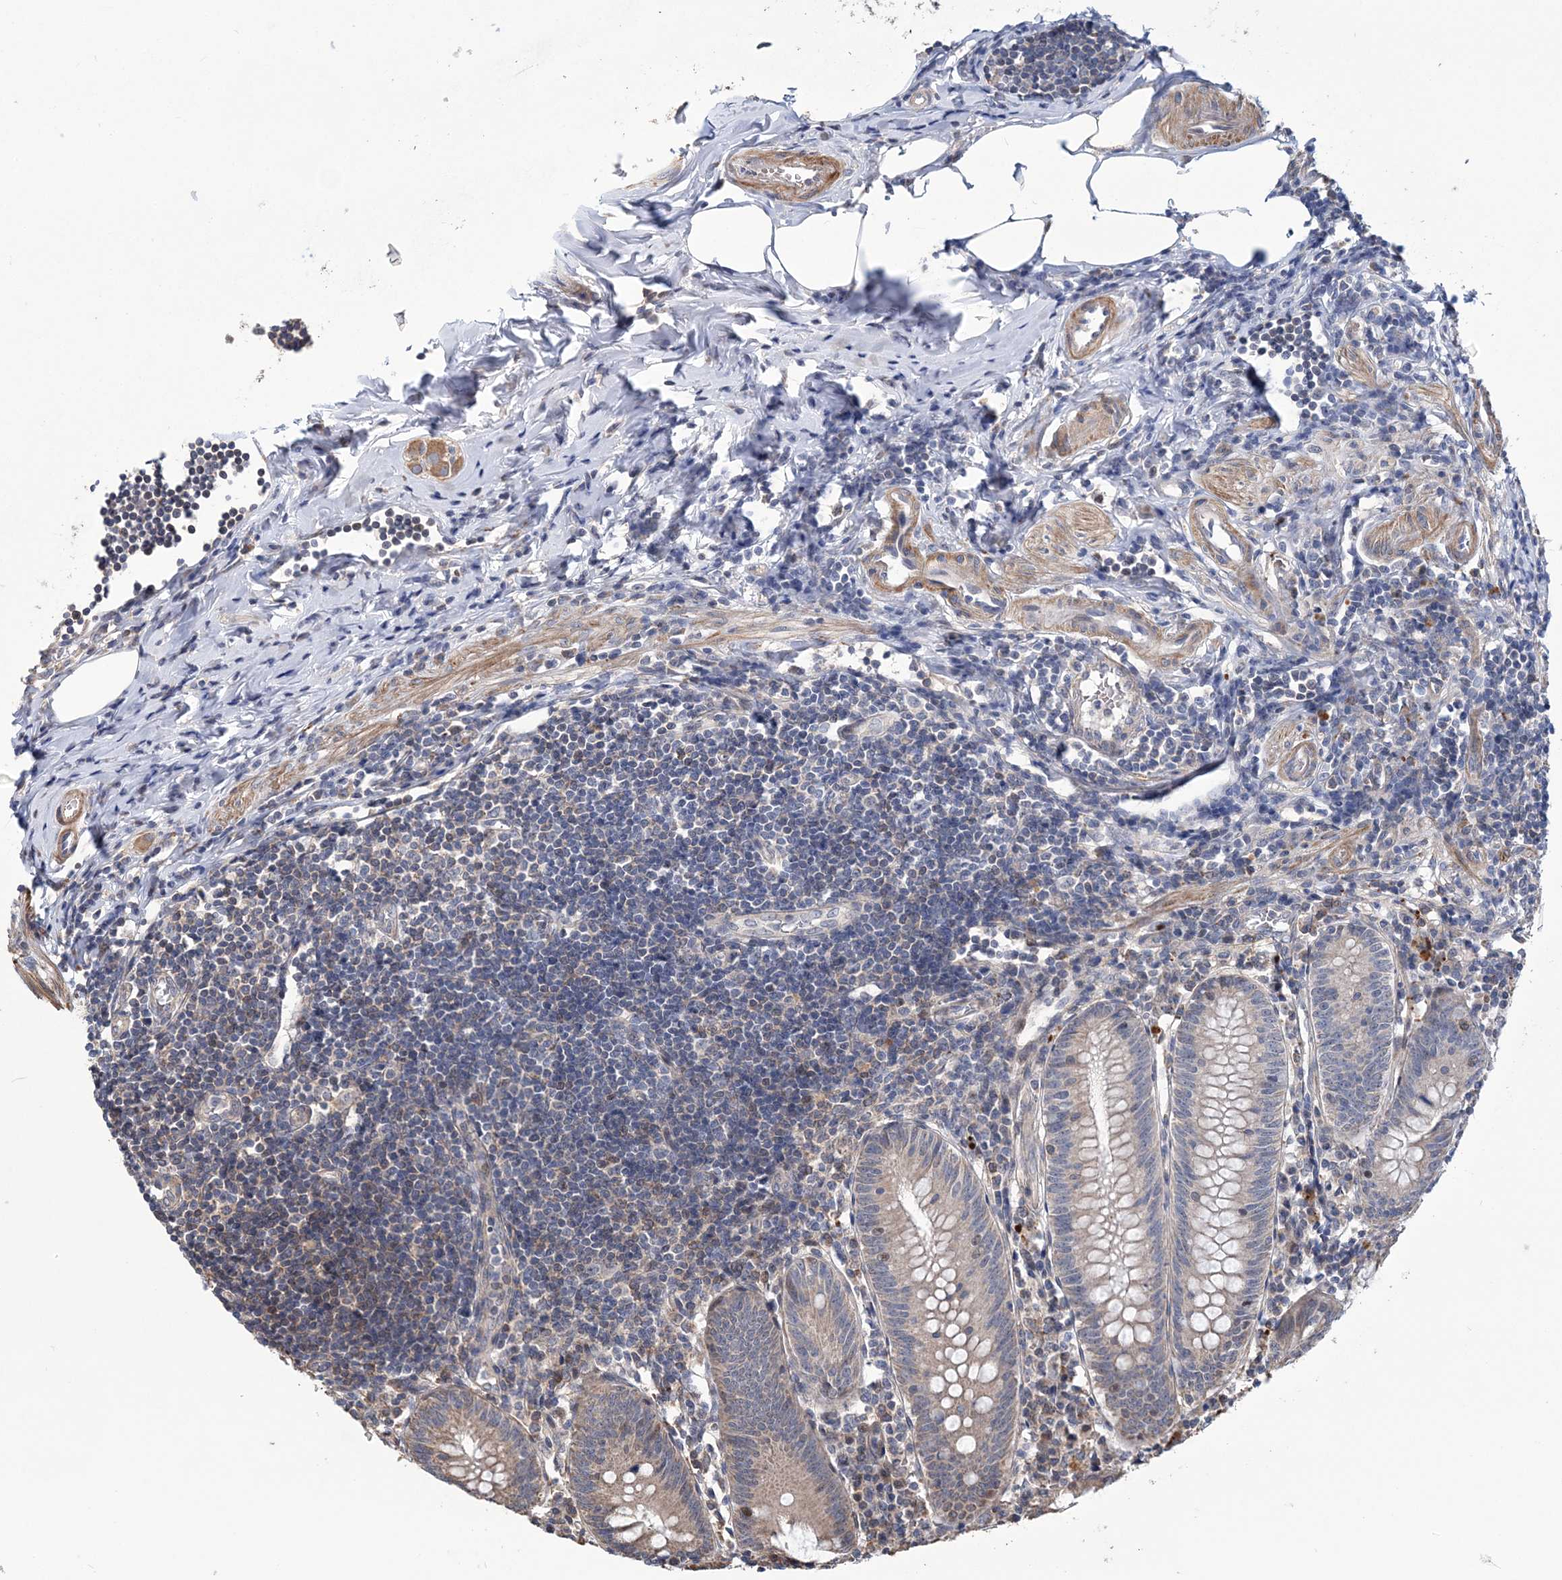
{"staining": {"intensity": "weak", "quantity": "<25%", "location": "cytoplasmic/membranous"}, "tissue": "appendix", "cell_type": "Glandular cells", "image_type": "normal", "snomed": [{"axis": "morphology", "description": "Normal tissue, NOS"}, {"axis": "topography", "description": "Appendix"}], "caption": "Unremarkable appendix was stained to show a protein in brown. There is no significant positivity in glandular cells.", "gene": "PPP2R2B", "patient": {"sex": "female", "age": 54}}